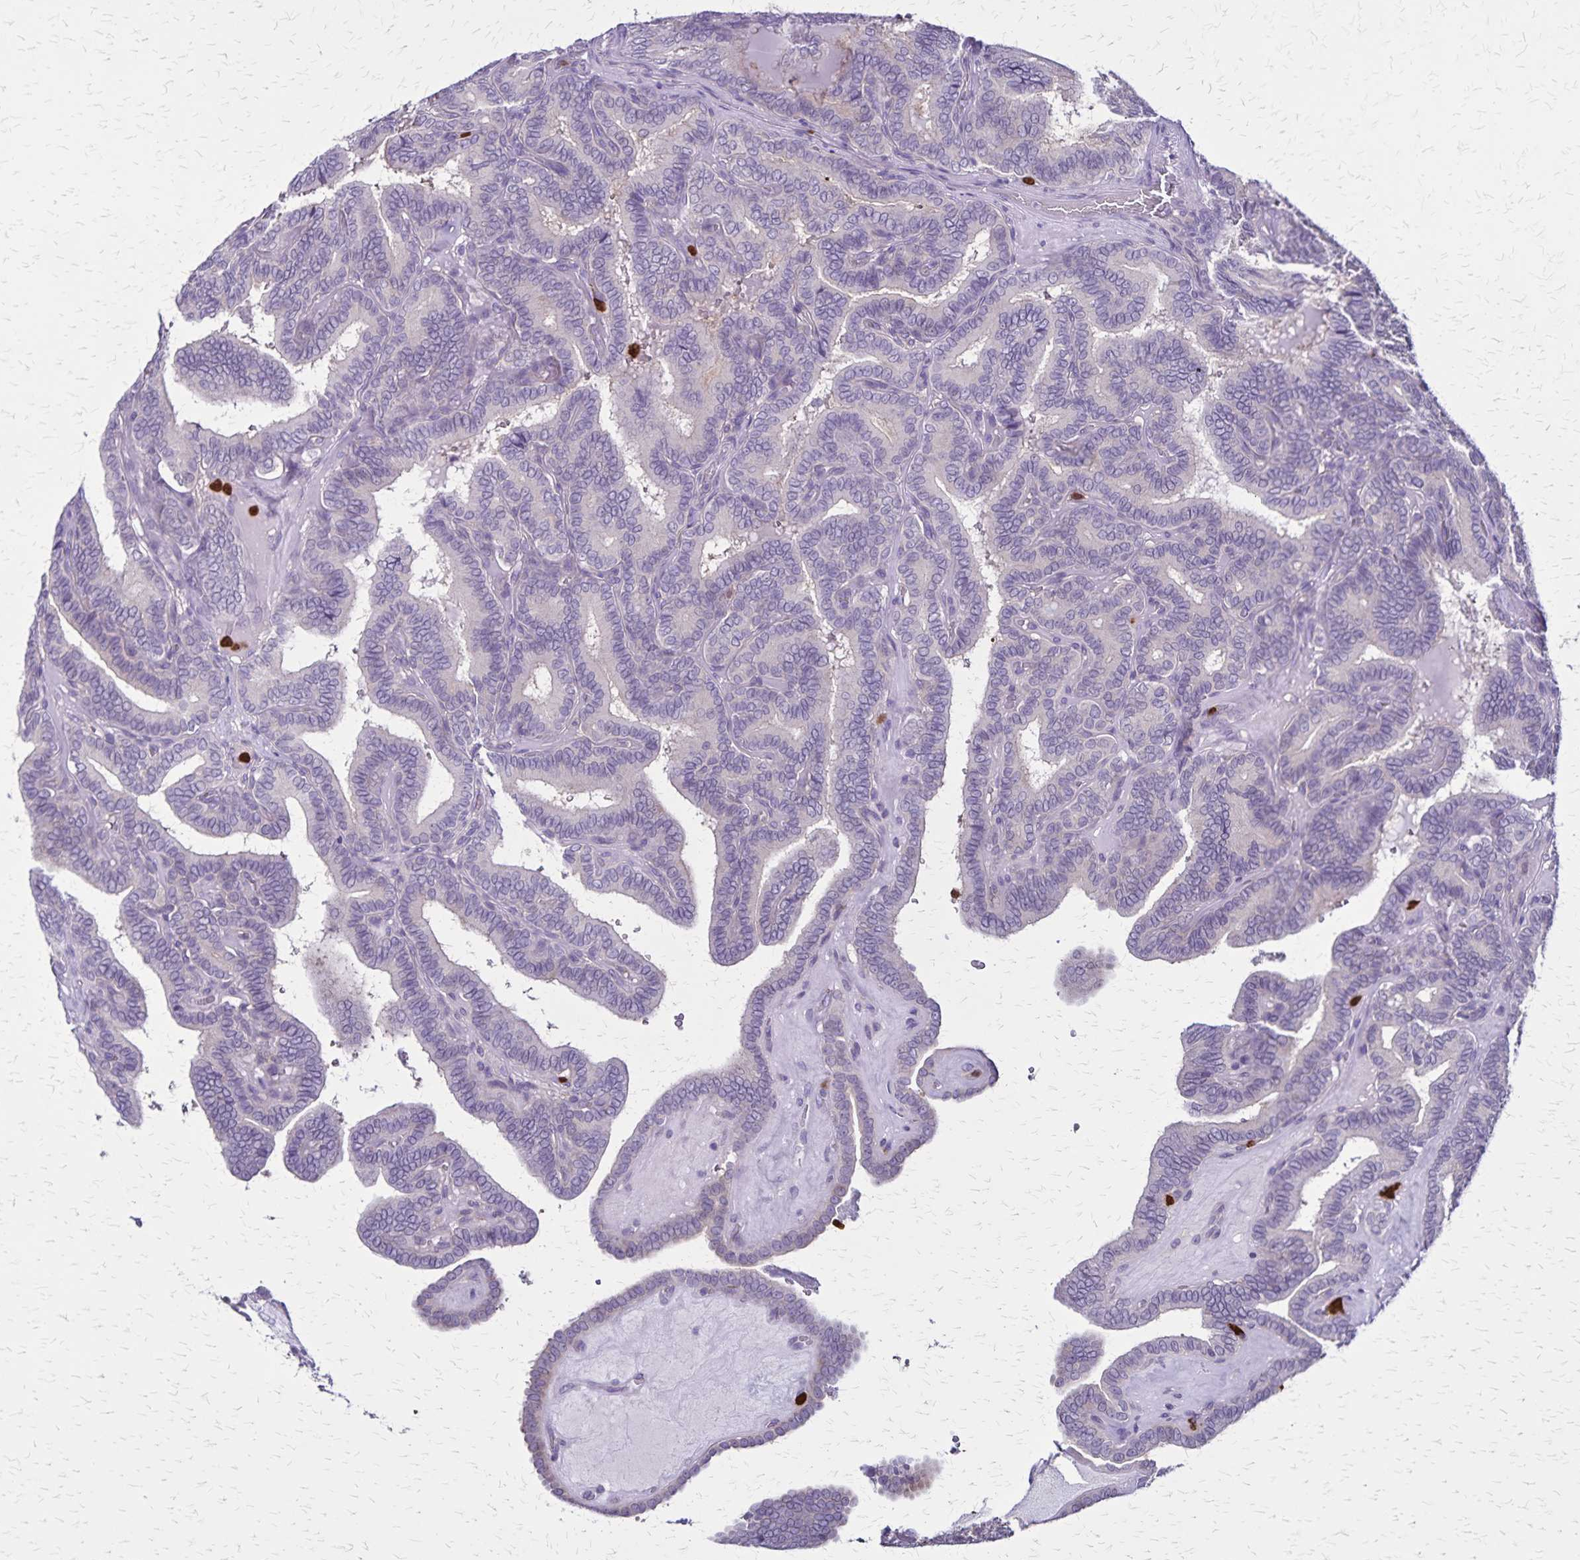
{"staining": {"intensity": "negative", "quantity": "none", "location": "none"}, "tissue": "thyroid cancer", "cell_type": "Tumor cells", "image_type": "cancer", "snomed": [{"axis": "morphology", "description": "Papillary adenocarcinoma, NOS"}, {"axis": "topography", "description": "Thyroid gland"}], "caption": "Image shows no significant protein positivity in tumor cells of thyroid cancer (papillary adenocarcinoma).", "gene": "ULBP3", "patient": {"sex": "female", "age": 21}}